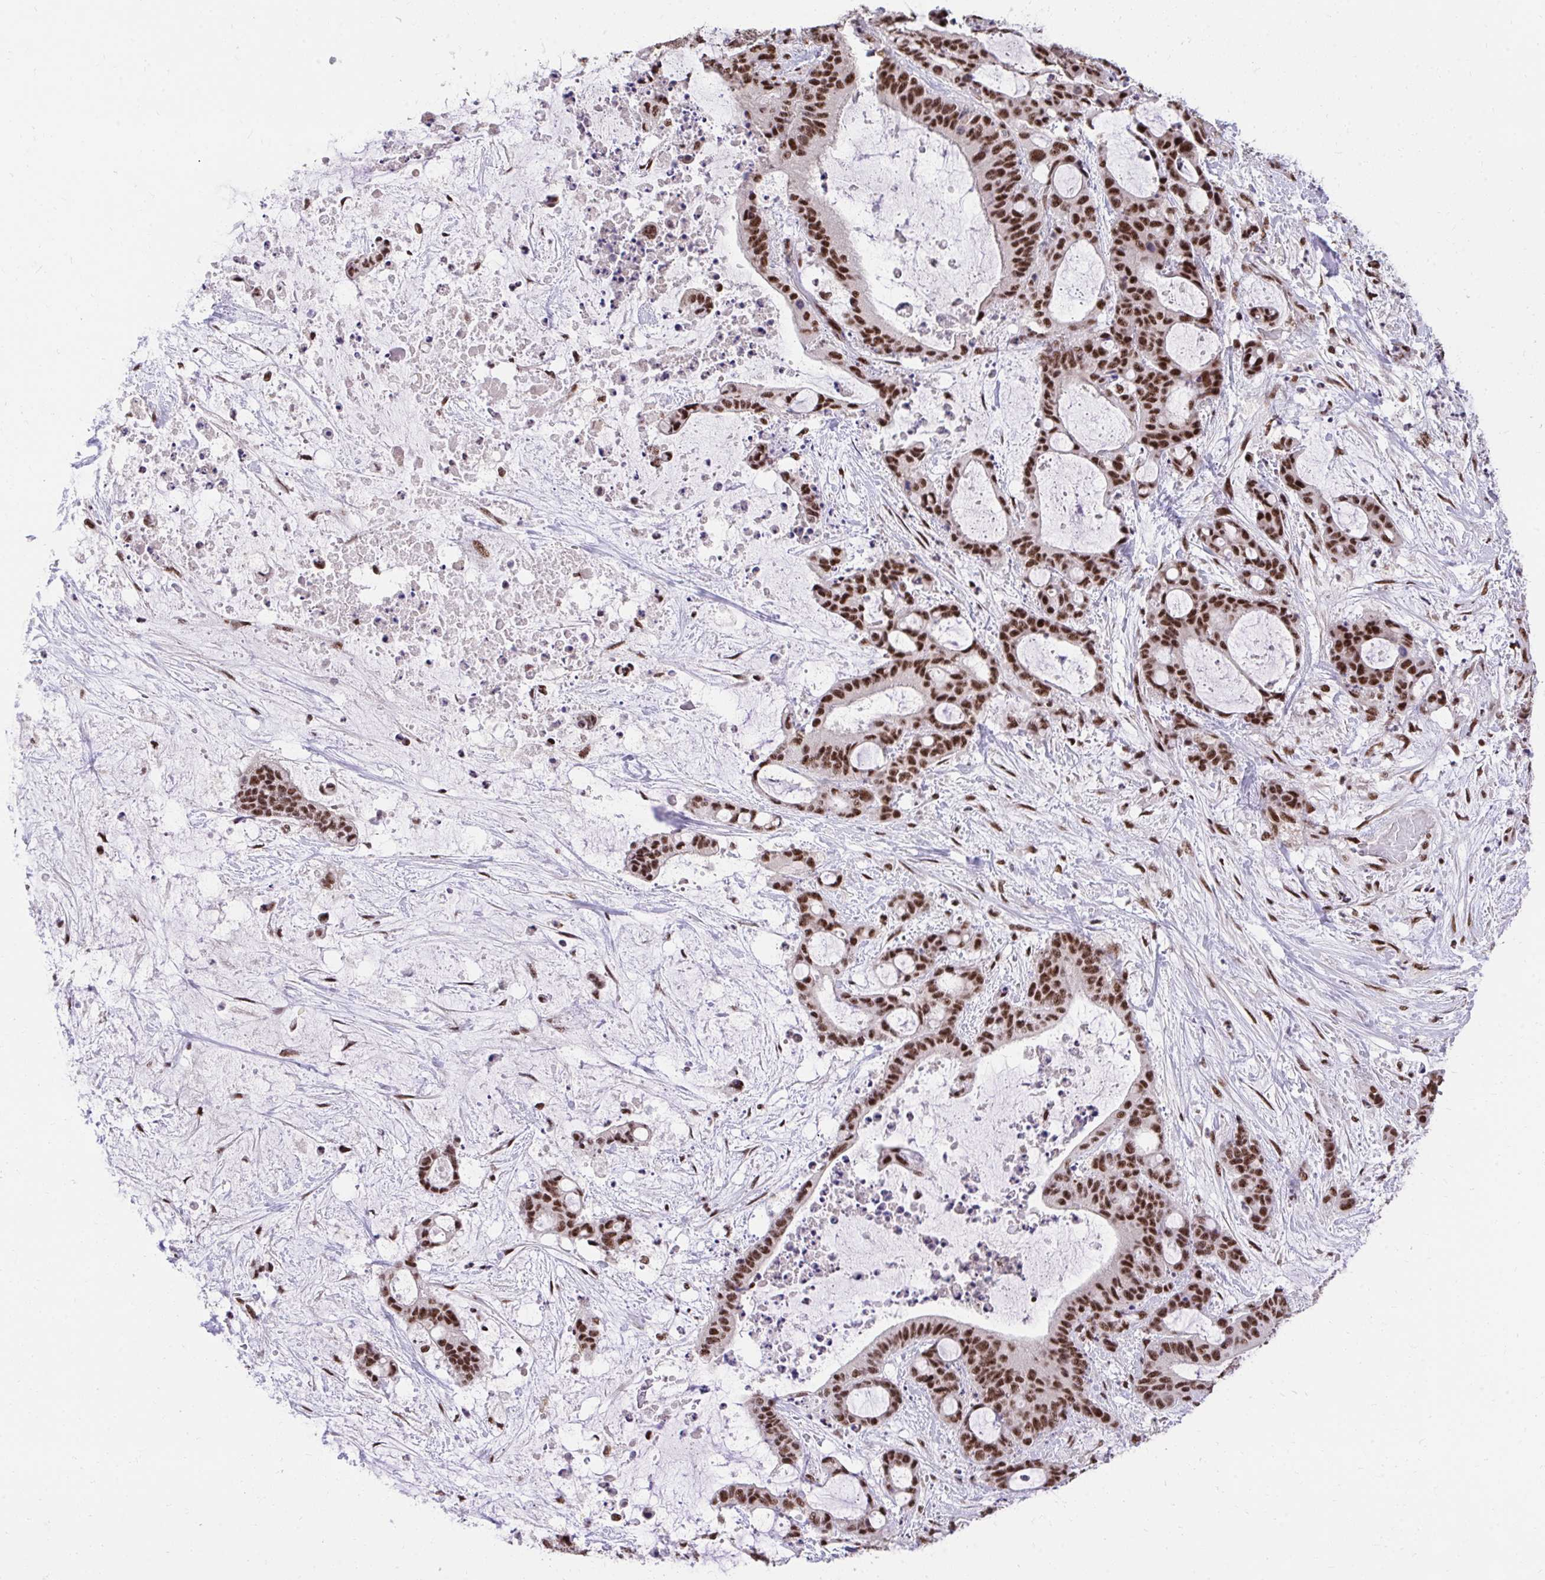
{"staining": {"intensity": "strong", "quantity": ">75%", "location": "nuclear"}, "tissue": "liver cancer", "cell_type": "Tumor cells", "image_type": "cancer", "snomed": [{"axis": "morphology", "description": "Normal tissue, NOS"}, {"axis": "morphology", "description": "Cholangiocarcinoma"}, {"axis": "topography", "description": "Liver"}, {"axis": "topography", "description": "Peripheral nerve tissue"}], "caption": "Liver cholangiocarcinoma stained with a protein marker demonstrates strong staining in tumor cells.", "gene": "SYNE4", "patient": {"sex": "female", "age": 73}}